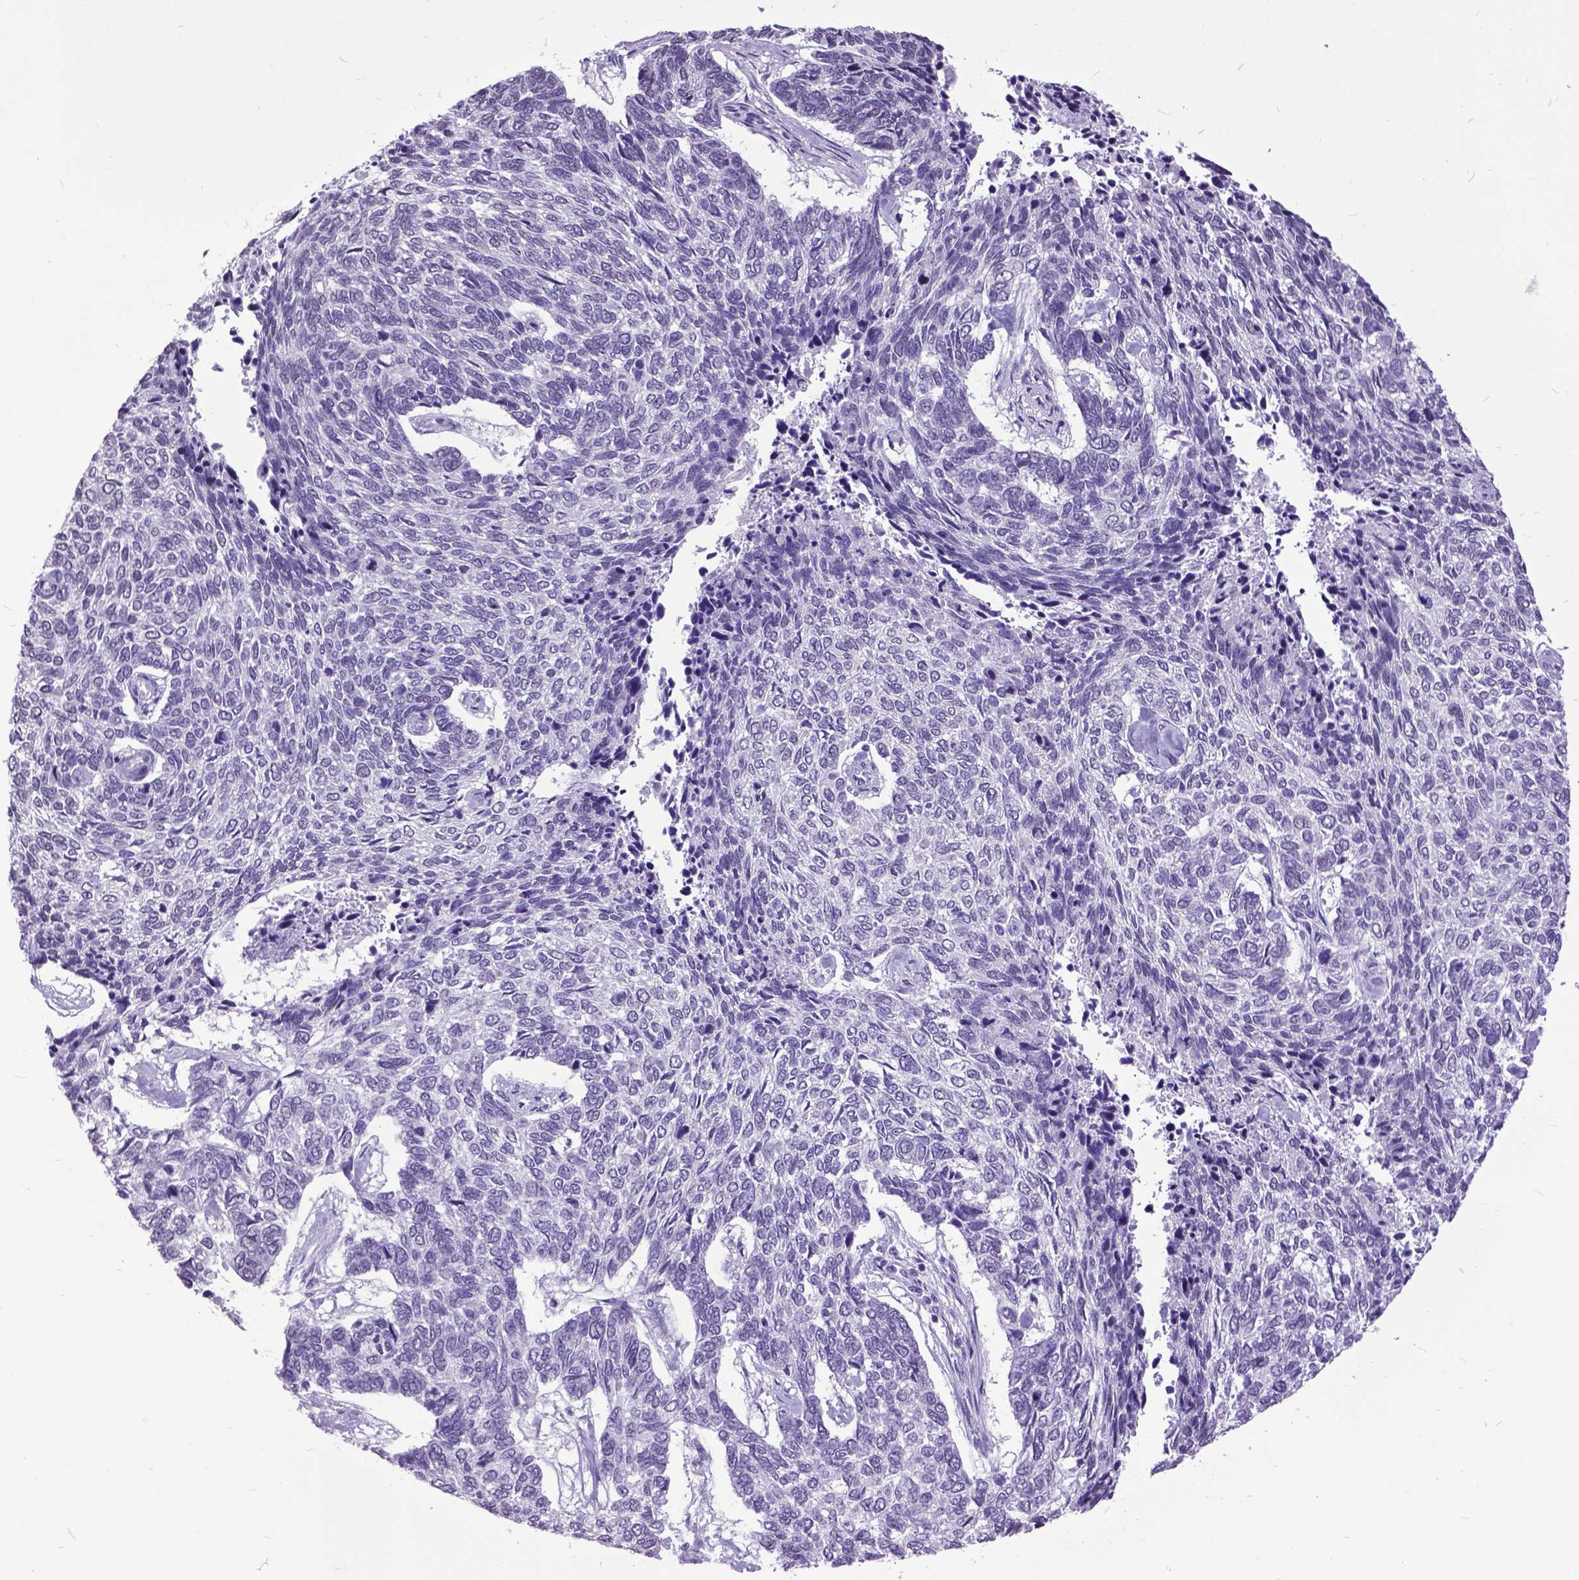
{"staining": {"intensity": "negative", "quantity": "none", "location": "none"}, "tissue": "skin cancer", "cell_type": "Tumor cells", "image_type": "cancer", "snomed": [{"axis": "morphology", "description": "Basal cell carcinoma"}, {"axis": "topography", "description": "Skin"}], "caption": "This is an immunohistochemistry (IHC) photomicrograph of skin cancer. There is no expression in tumor cells.", "gene": "MARCHF10", "patient": {"sex": "female", "age": 65}}